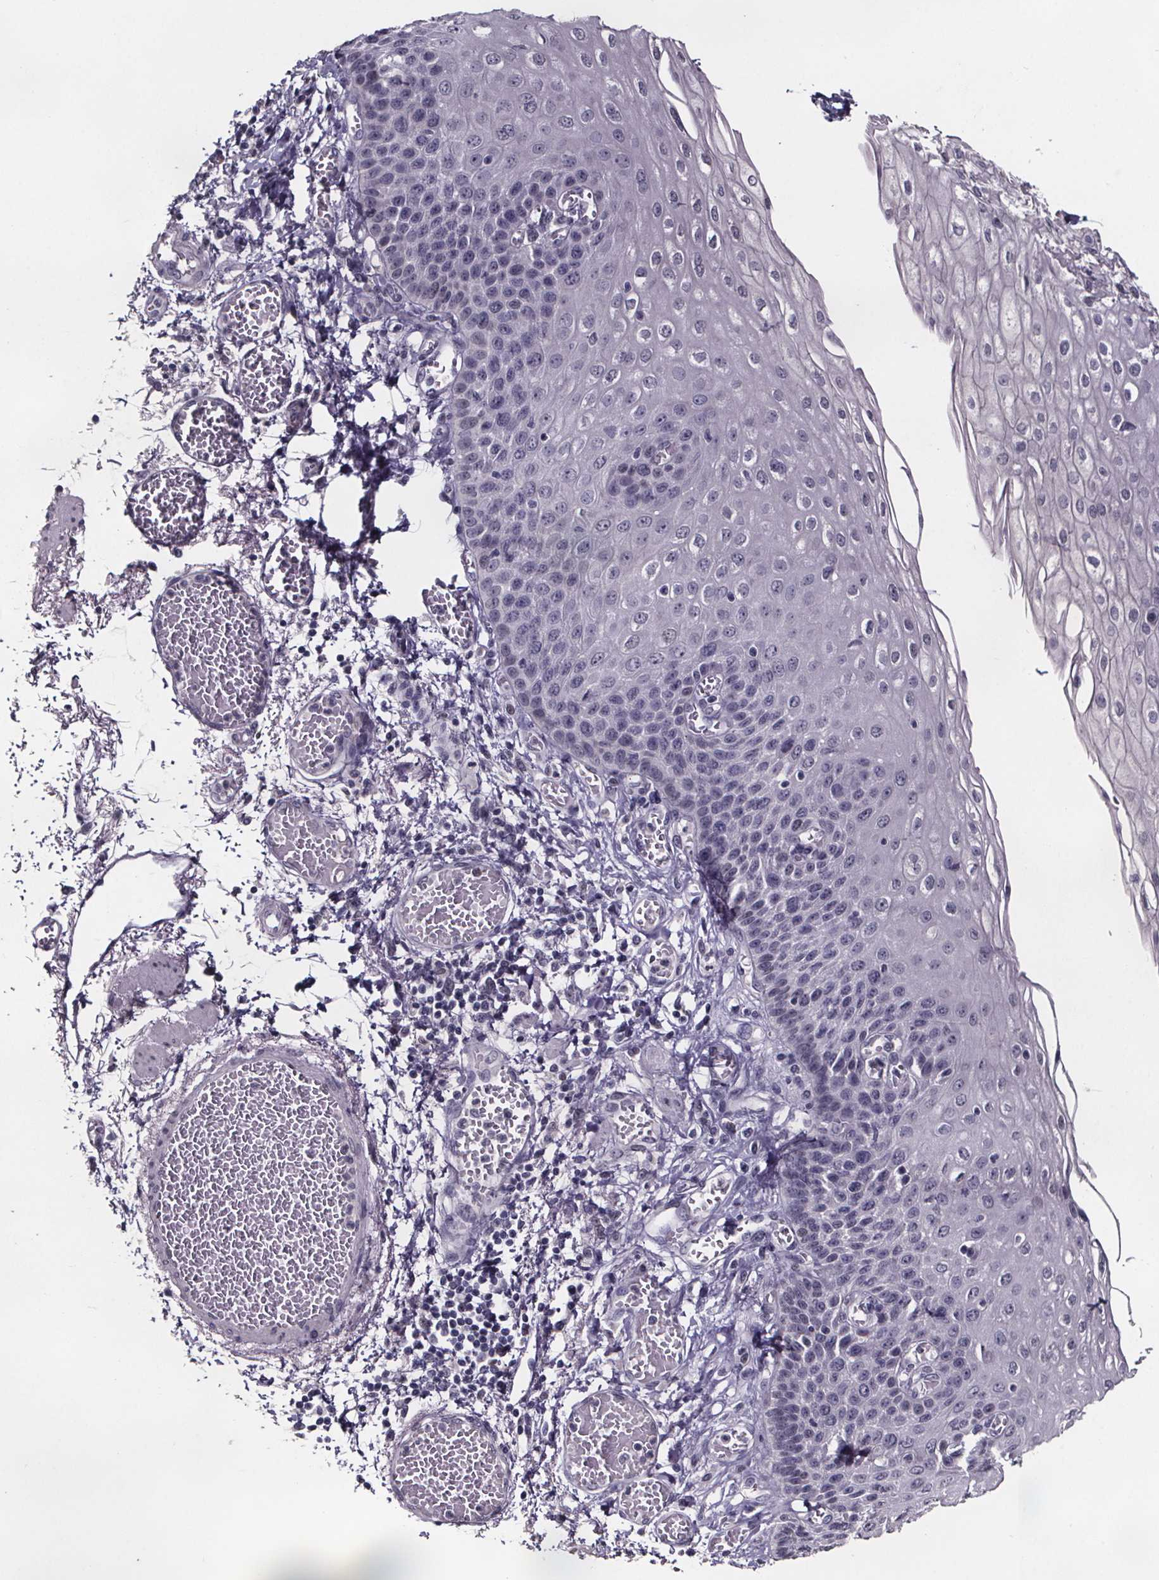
{"staining": {"intensity": "negative", "quantity": "none", "location": "none"}, "tissue": "esophagus", "cell_type": "Squamous epithelial cells", "image_type": "normal", "snomed": [{"axis": "morphology", "description": "Normal tissue, NOS"}, {"axis": "morphology", "description": "Adenocarcinoma, NOS"}, {"axis": "topography", "description": "Esophagus"}], "caption": "High magnification brightfield microscopy of normal esophagus stained with DAB (3,3'-diaminobenzidine) (brown) and counterstained with hematoxylin (blue): squamous epithelial cells show no significant positivity. (DAB immunohistochemistry (IHC), high magnification).", "gene": "AR", "patient": {"sex": "male", "age": 81}}